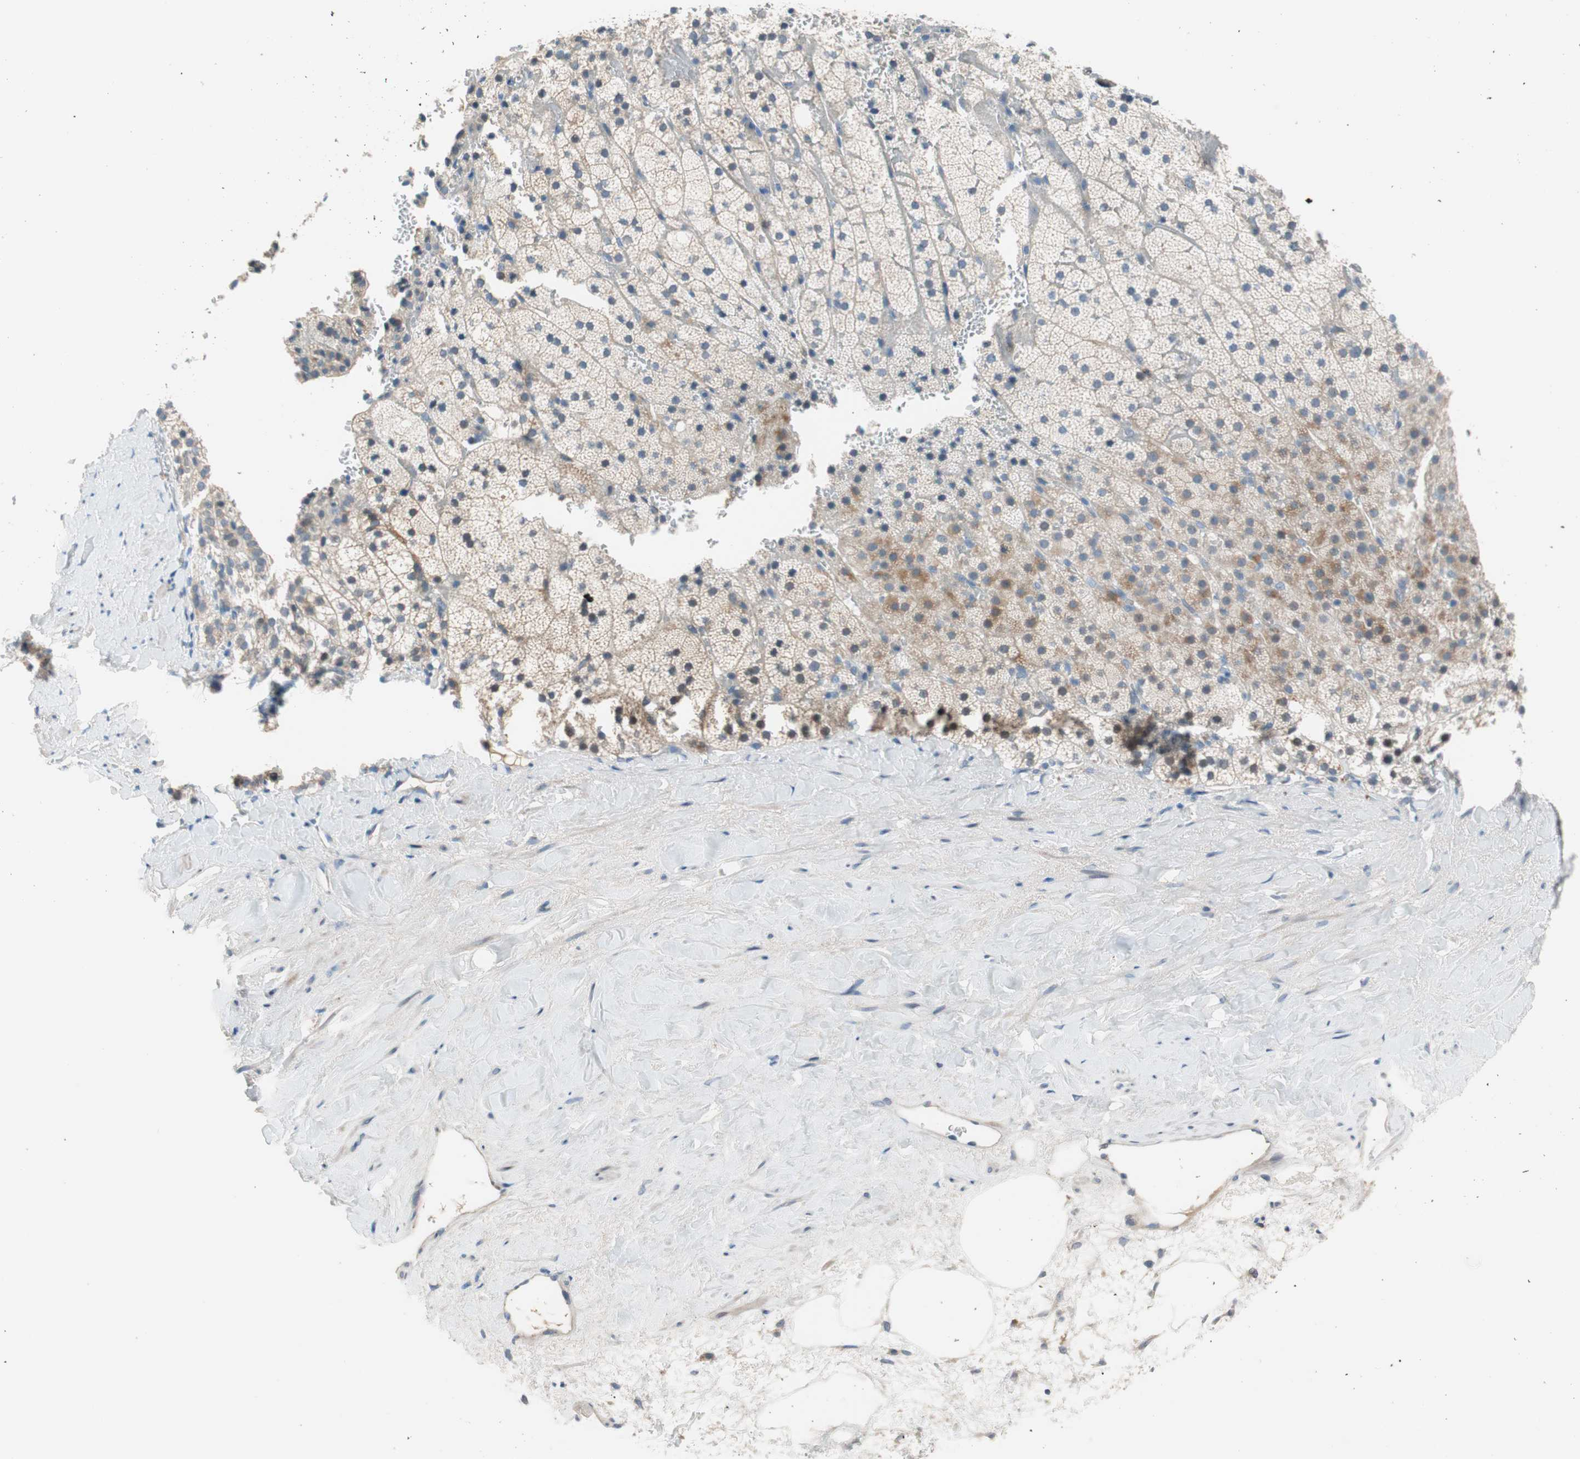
{"staining": {"intensity": "weak", "quantity": "<25%", "location": "cytoplasmic/membranous"}, "tissue": "adrenal gland", "cell_type": "Glandular cells", "image_type": "normal", "snomed": [{"axis": "morphology", "description": "Normal tissue, NOS"}, {"axis": "topography", "description": "Adrenal gland"}], "caption": "Protein analysis of unremarkable adrenal gland reveals no significant expression in glandular cells. (DAB immunohistochemistry, high magnification).", "gene": "PDZK1", "patient": {"sex": "male", "age": 35}}